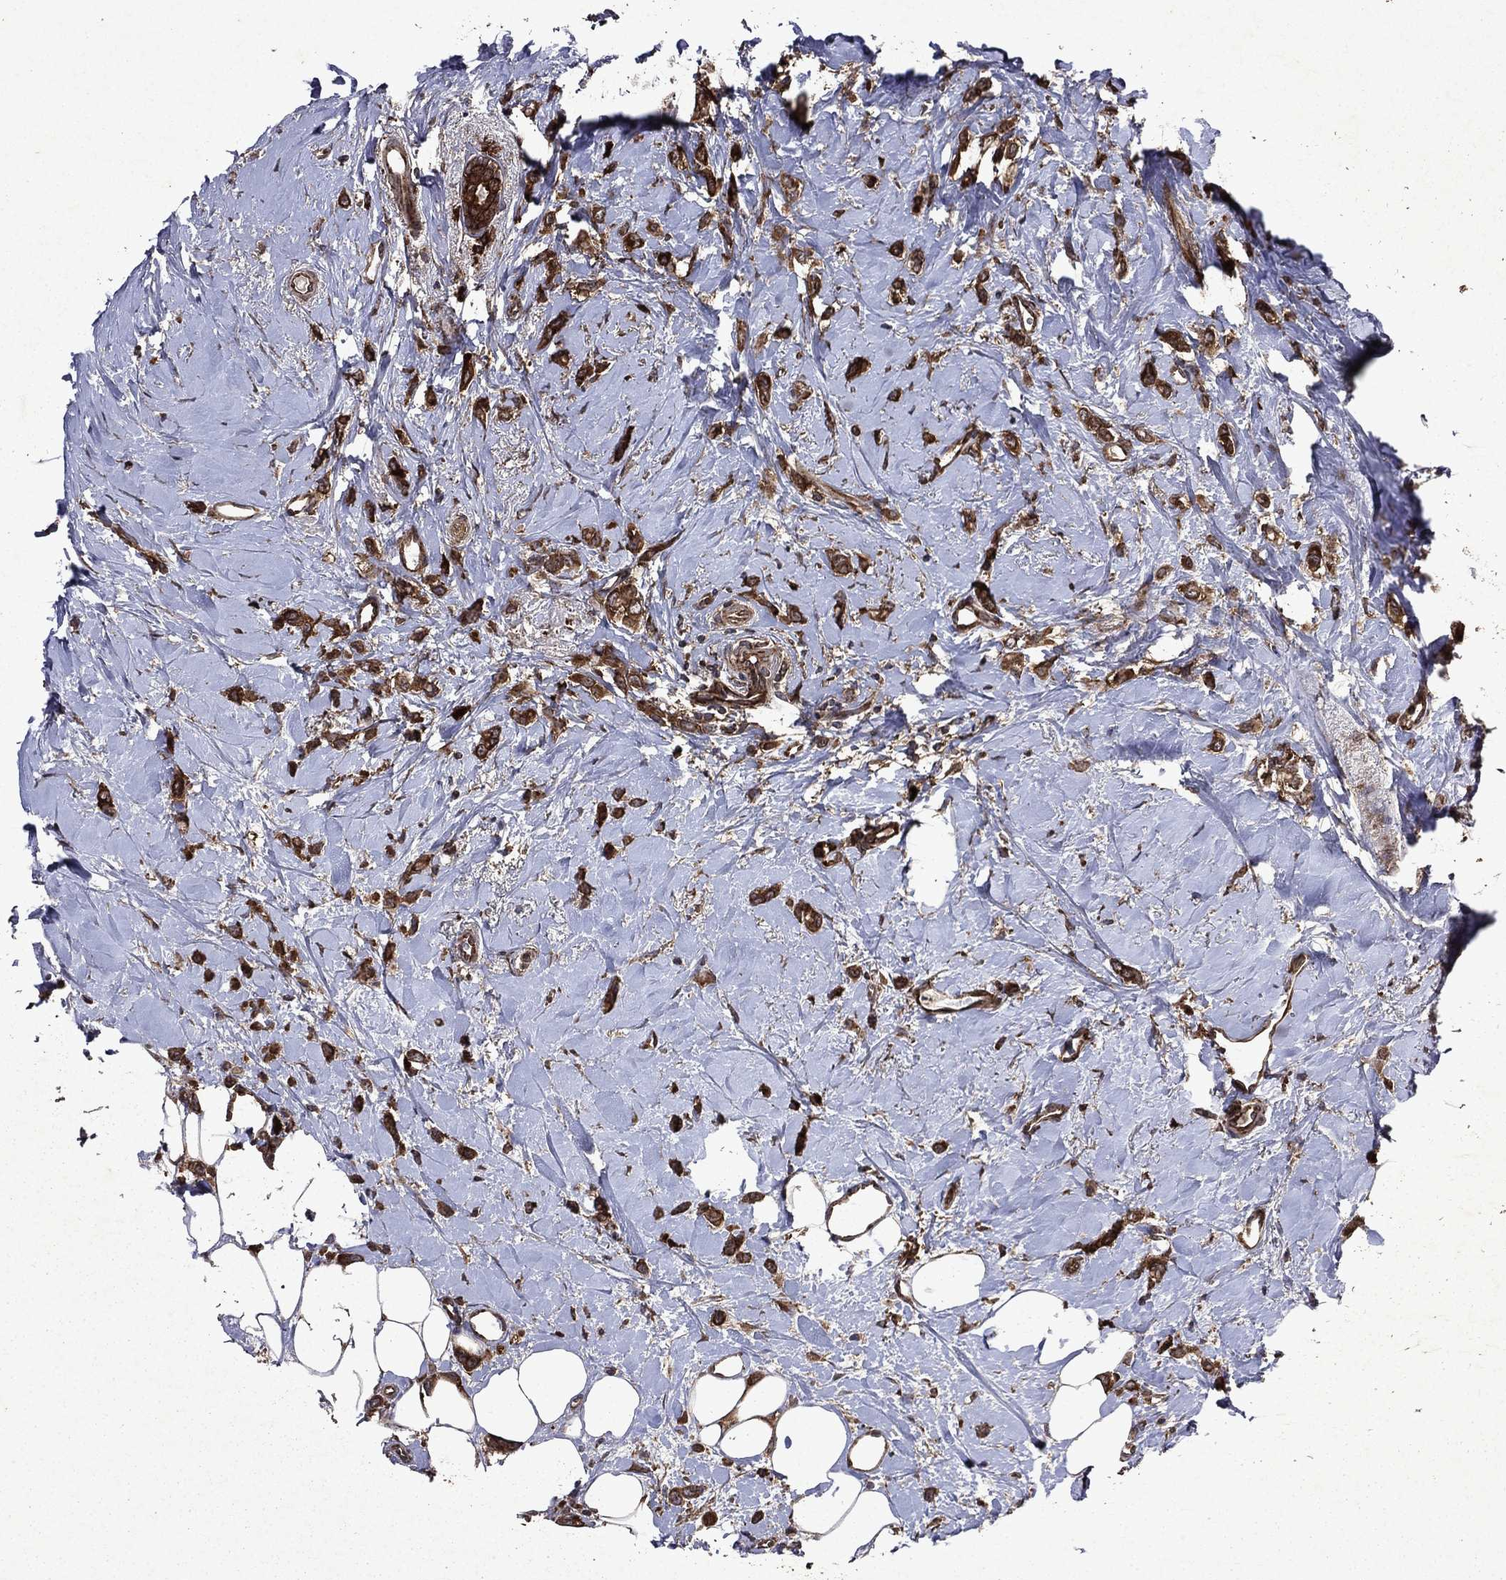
{"staining": {"intensity": "strong", "quantity": ">75%", "location": "cytoplasmic/membranous"}, "tissue": "breast cancer", "cell_type": "Tumor cells", "image_type": "cancer", "snomed": [{"axis": "morphology", "description": "Lobular carcinoma"}, {"axis": "topography", "description": "Breast"}], "caption": "Lobular carcinoma (breast) tissue reveals strong cytoplasmic/membranous expression in about >75% of tumor cells (IHC, brightfield microscopy, high magnification).", "gene": "EIF2B4", "patient": {"sex": "female", "age": 66}}